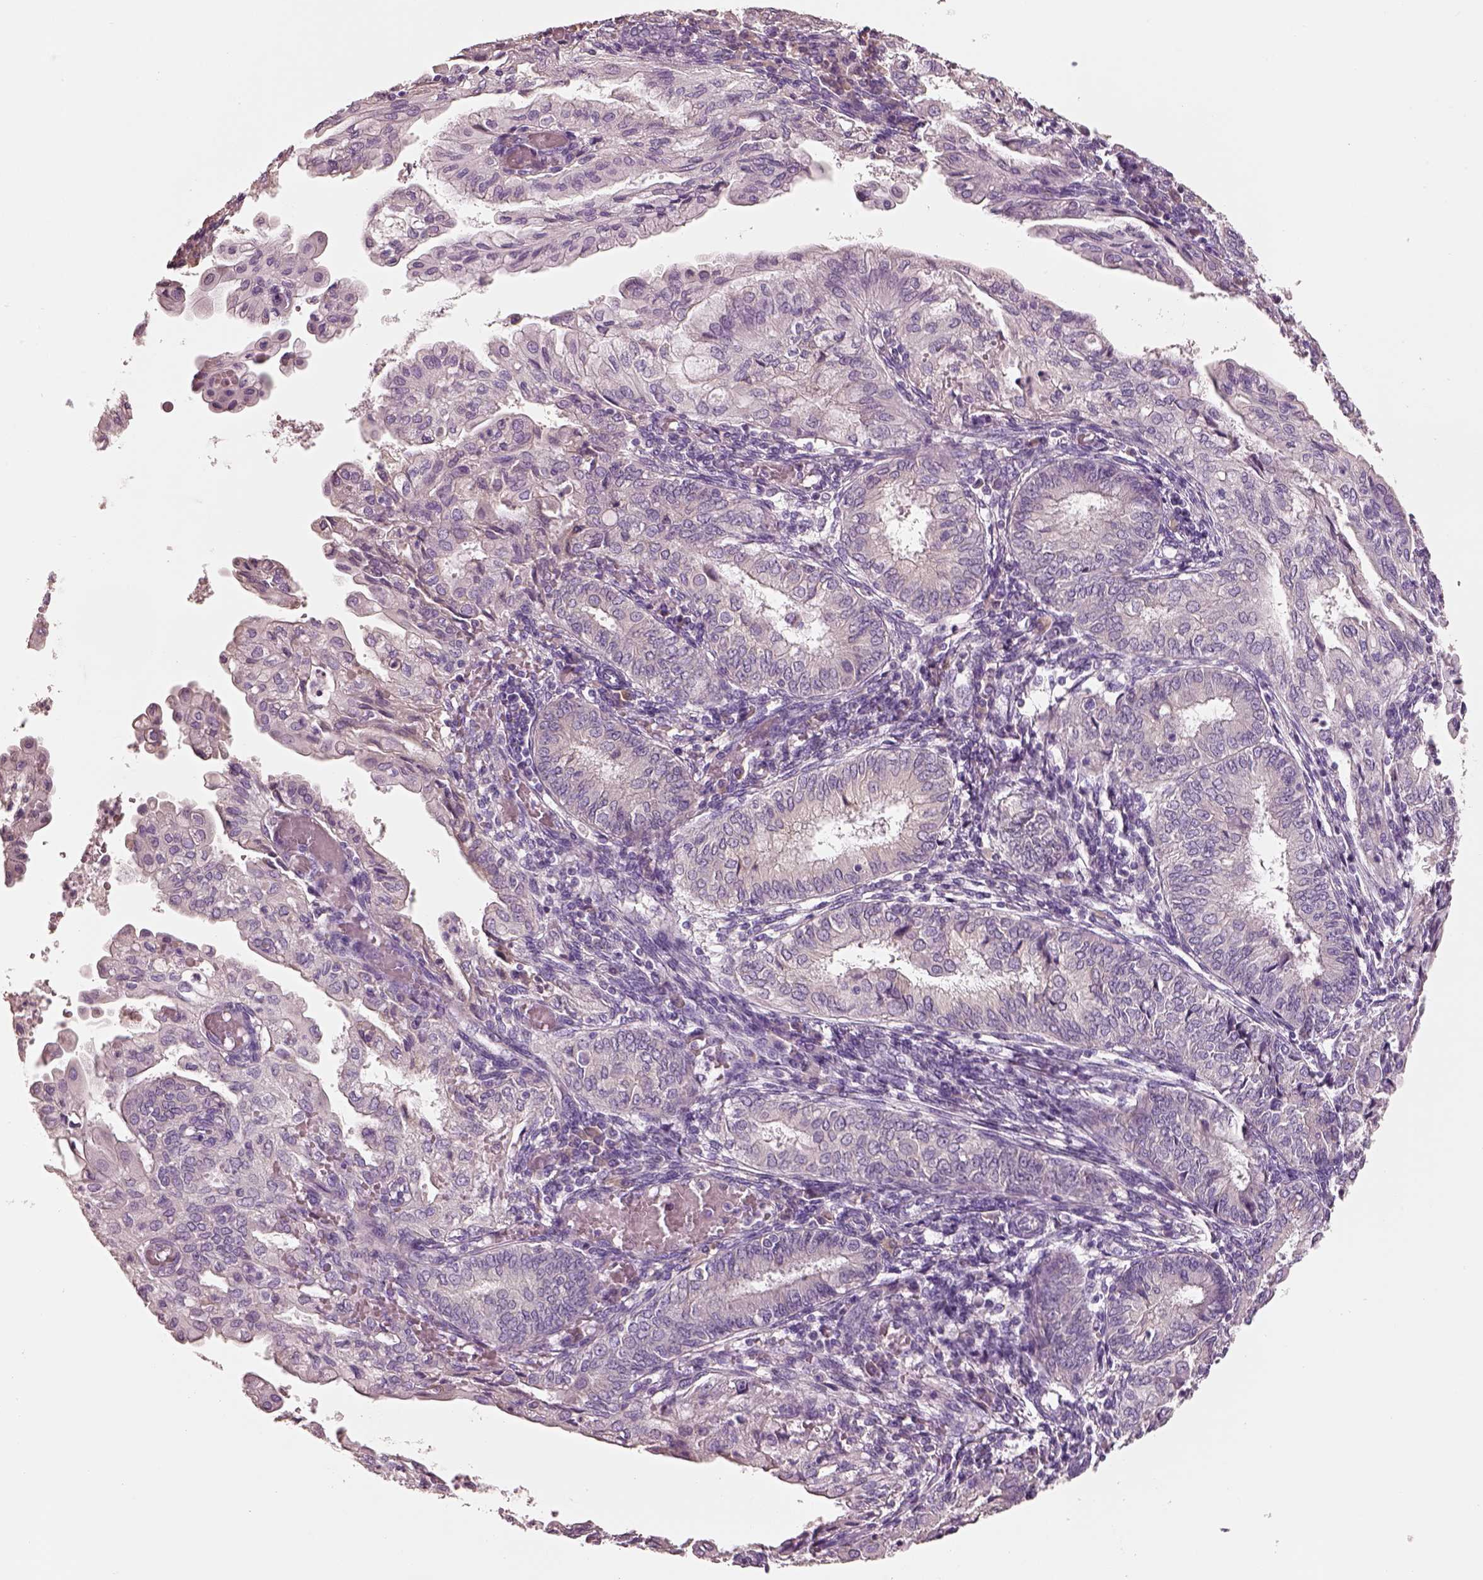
{"staining": {"intensity": "negative", "quantity": "none", "location": "none"}, "tissue": "endometrial cancer", "cell_type": "Tumor cells", "image_type": "cancer", "snomed": [{"axis": "morphology", "description": "Adenocarcinoma, NOS"}, {"axis": "topography", "description": "Endometrium"}], "caption": "A micrograph of human endometrial cancer (adenocarcinoma) is negative for staining in tumor cells.", "gene": "PNOC", "patient": {"sex": "female", "age": 68}}